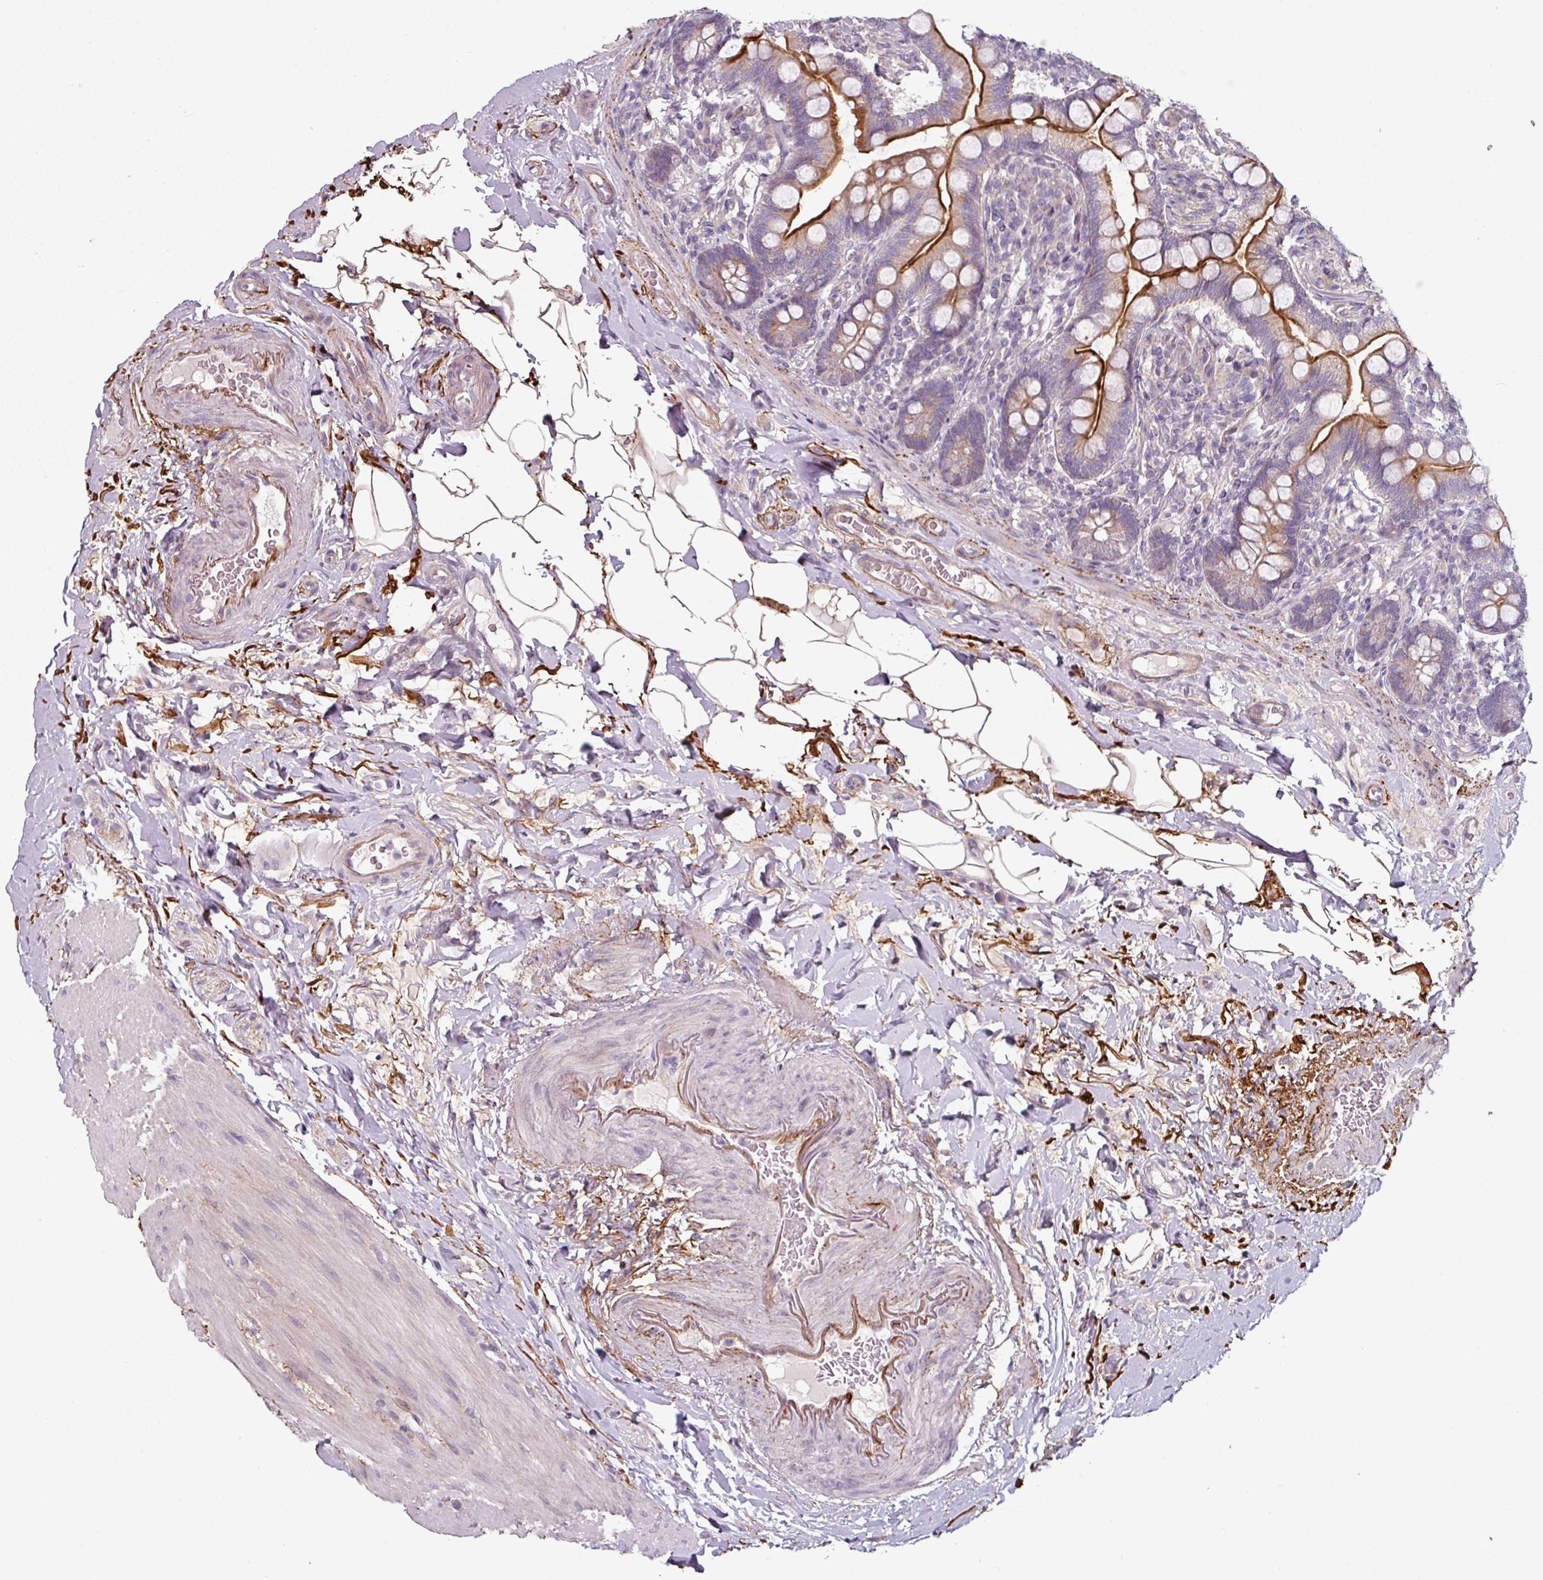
{"staining": {"intensity": "strong", "quantity": "25%-75%", "location": "cytoplasmic/membranous"}, "tissue": "small intestine", "cell_type": "Glandular cells", "image_type": "normal", "snomed": [{"axis": "morphology", "description": "Normal tissue, NOS"}, {"axis": "topography", "description": "Small intestine"}], "caption": "This photomicrograph exhibits immunohistochemistry (IHC) staining of unremarkable small intestine, with high strong cytoplasmic/membranous positivity in about 25%-75% of glandular cells.", "gene": "MTMR14", "patient": {"sex": "female", "age": 64}}